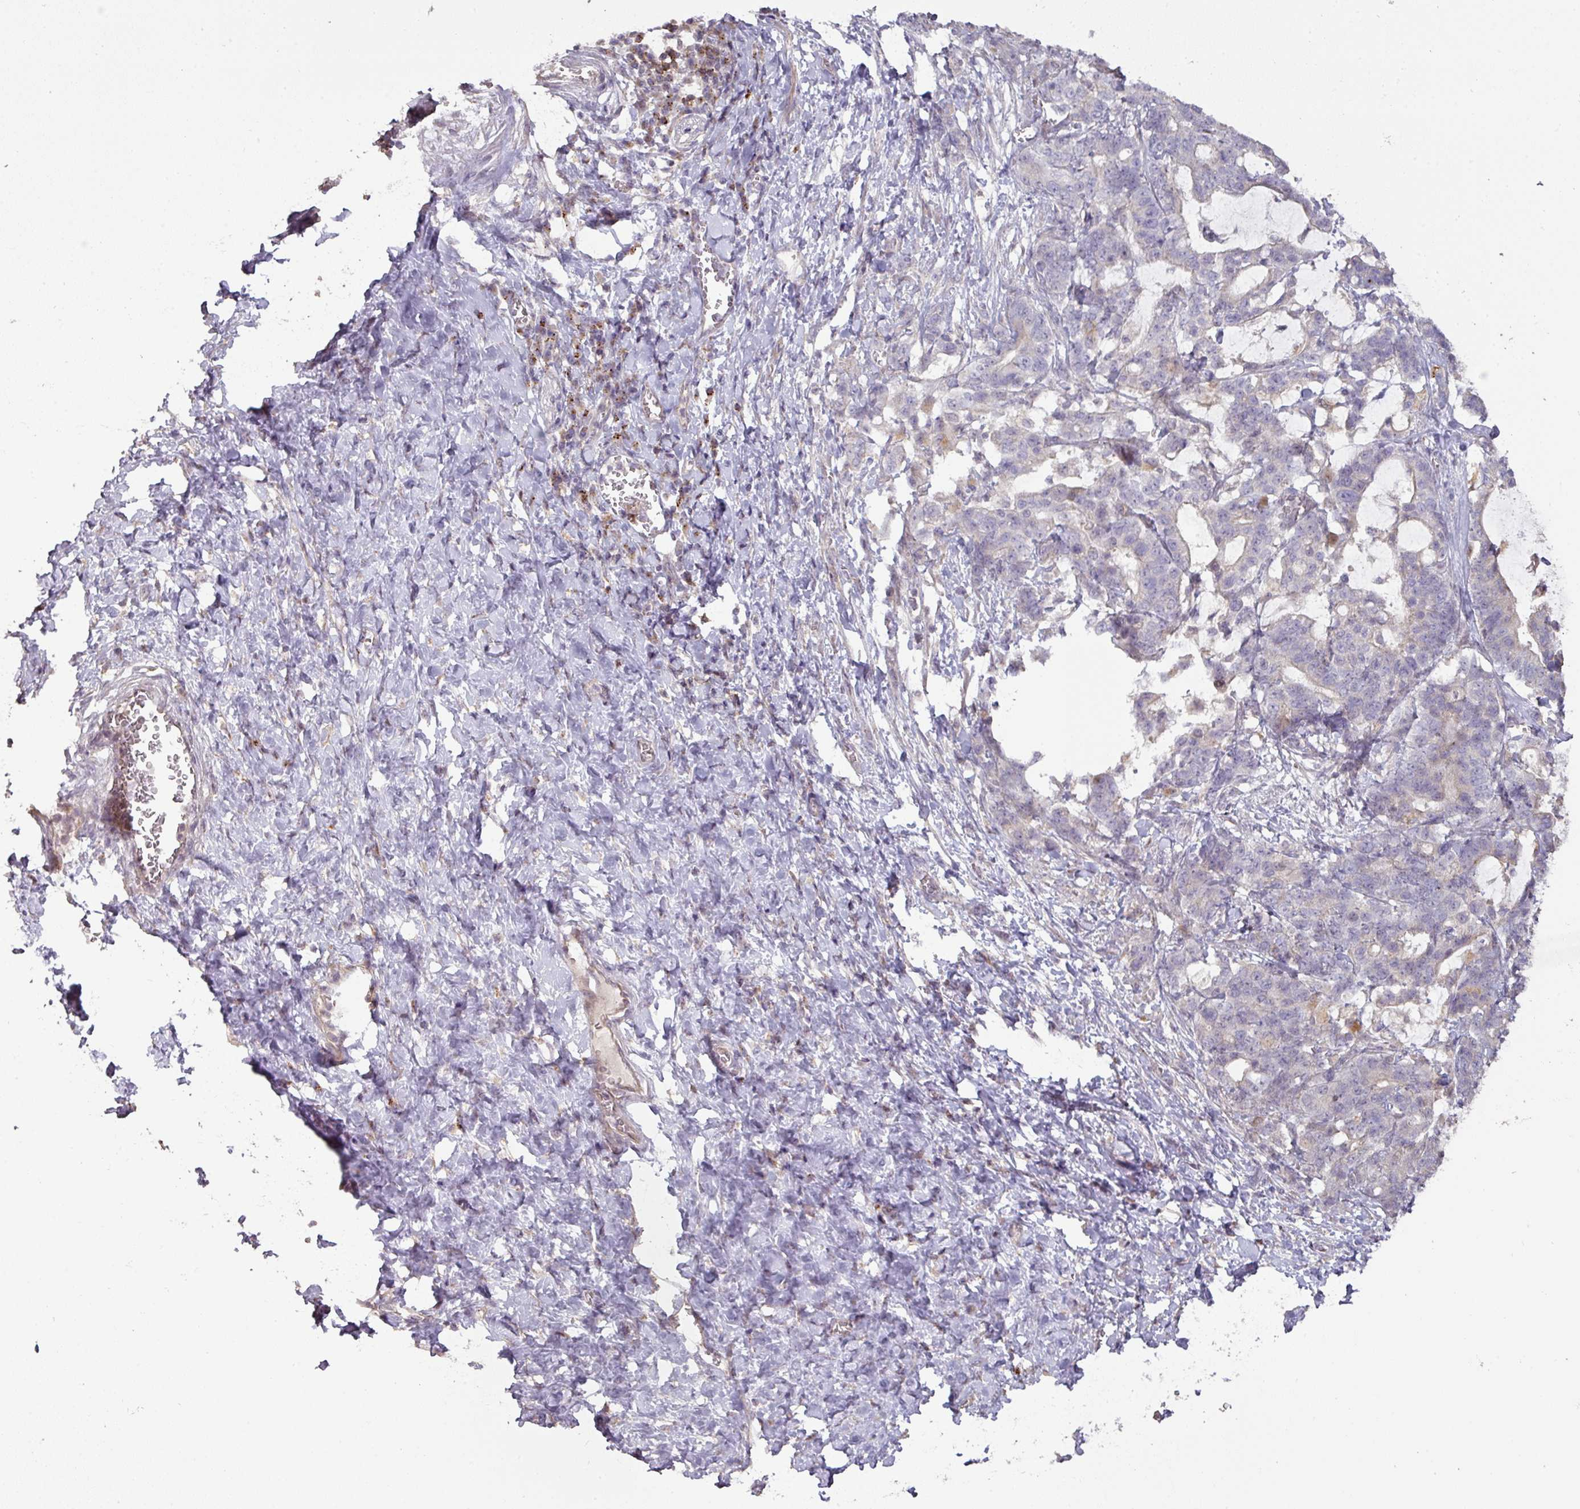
{"staining": {"intensity": "negative", "quantity": "none", "location": "none"}, "tissue": "stomach cancer", "cell_type": "Tumor cells", "image_type": "cancer", "snomed": [{"axis": "morphology", "description": "Normal tissue, NOS"}, {"axis": "morphology", "description": "Adenocarcinoma, NOS"}, {"axis": "topography", "description": "Stomach"}], "caption": "IHC micrograph of neoplastic tissue: human stomach adenocarcinoma stained with DAB (3,3'-diaminobenzidine) demonstrates no significant protein positivity in tumor cells.", "gene": "CXCR5", "patient": {"sex": "female", "age": 64}}